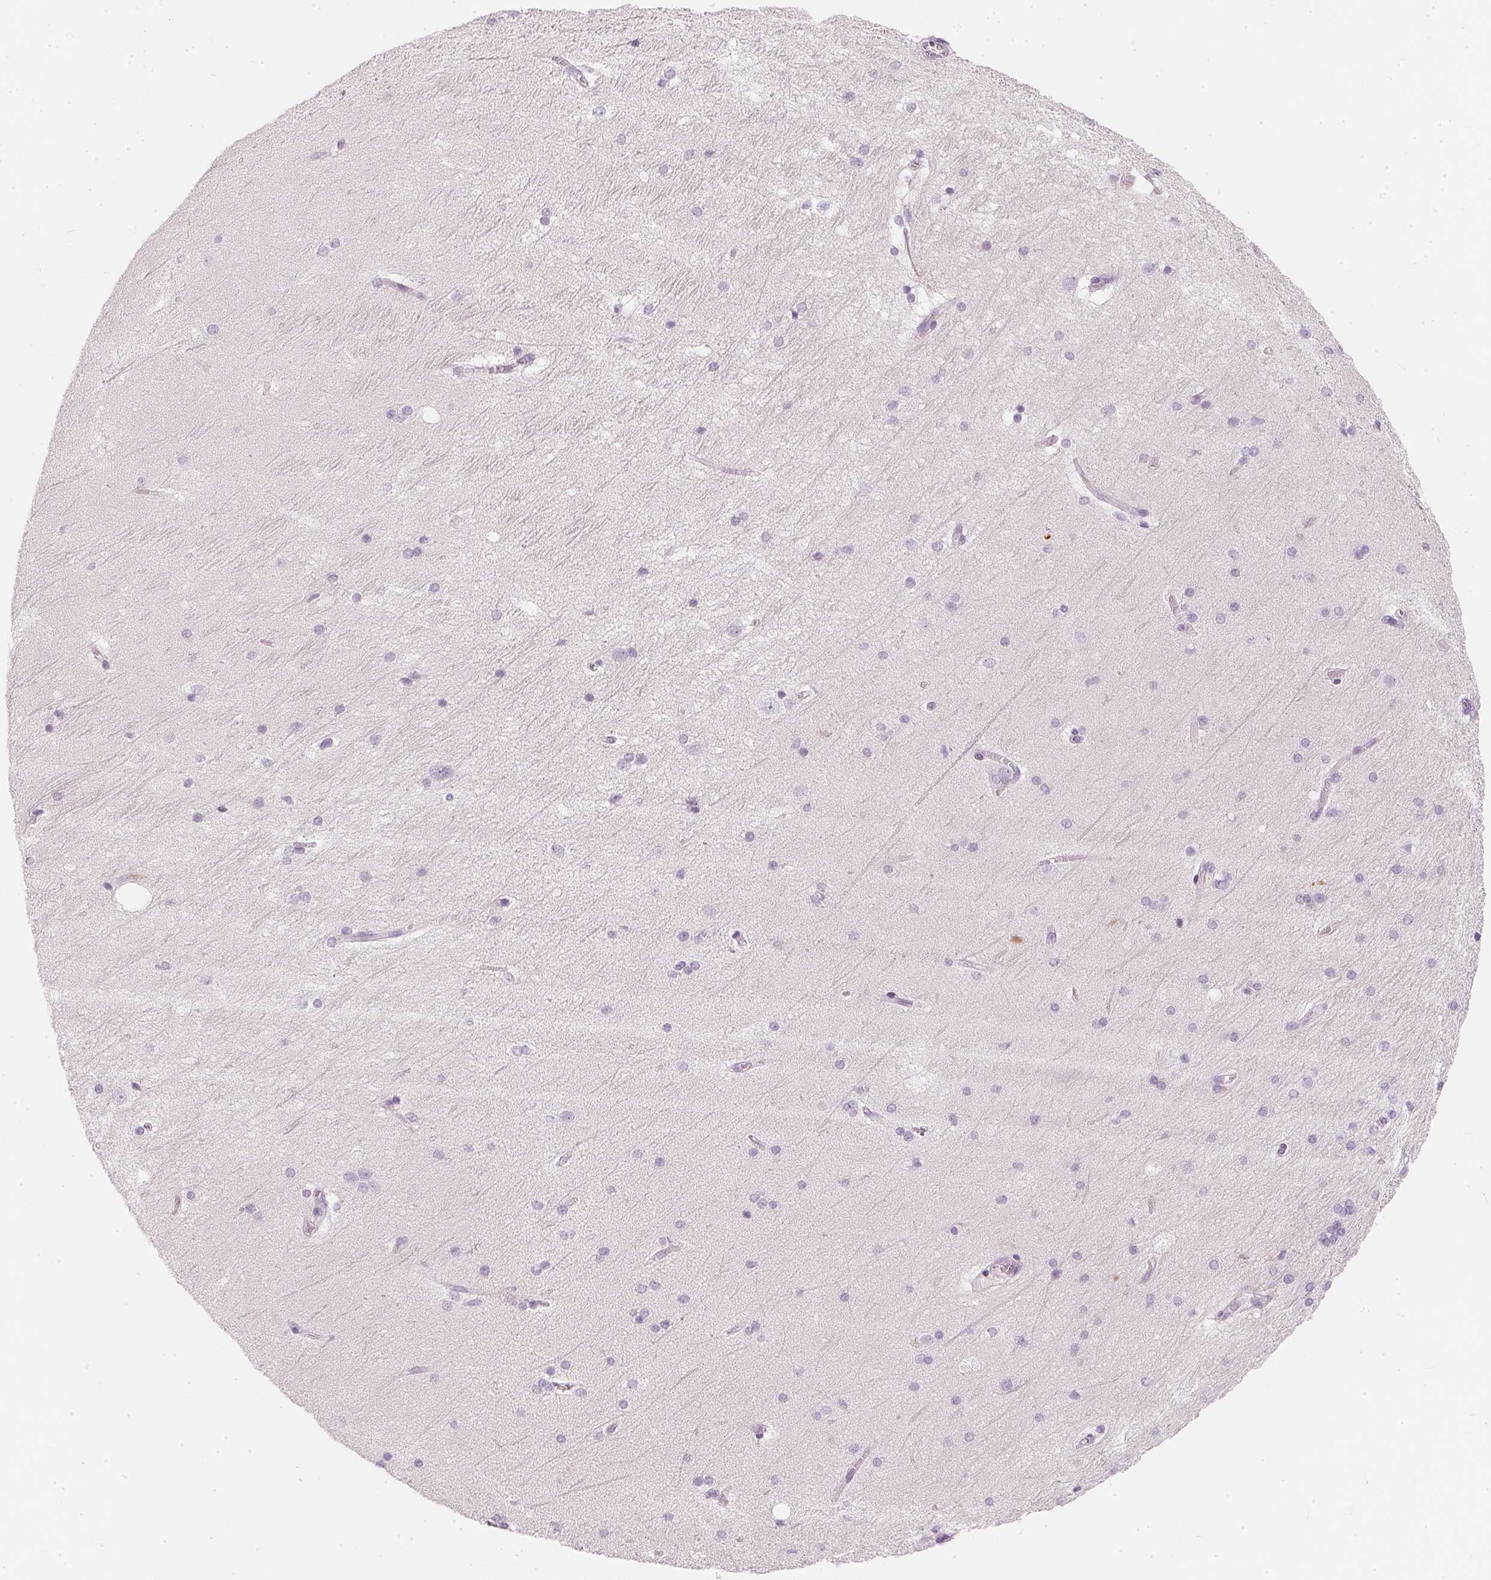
{"staining": {"intensity": "negative", "quantity": "none", "location": "none"}, "tissue": "hippocampus", "cell_type": "Glial cells", "image_type": "normal", "snomed": [{"axis": "morphology", "description": "Normal tissue, NOS"}, {"axis": "topography", "description": "Cerebral cortex"}, {"axis": "topography", "description": "Hippocampus"}], "caption": "IHC histopathology image of normal hippocampus: human hippocampus stained with DAB (3,3'-diaminobenzidine) exhibits no significant protein positivity in glial cells. The staining is performed using DAB brown chromogen with nuclei counter-stained in using hematoxylin.", "gene": "CHST4", "patient": {"sex": "female", "age": 19}}